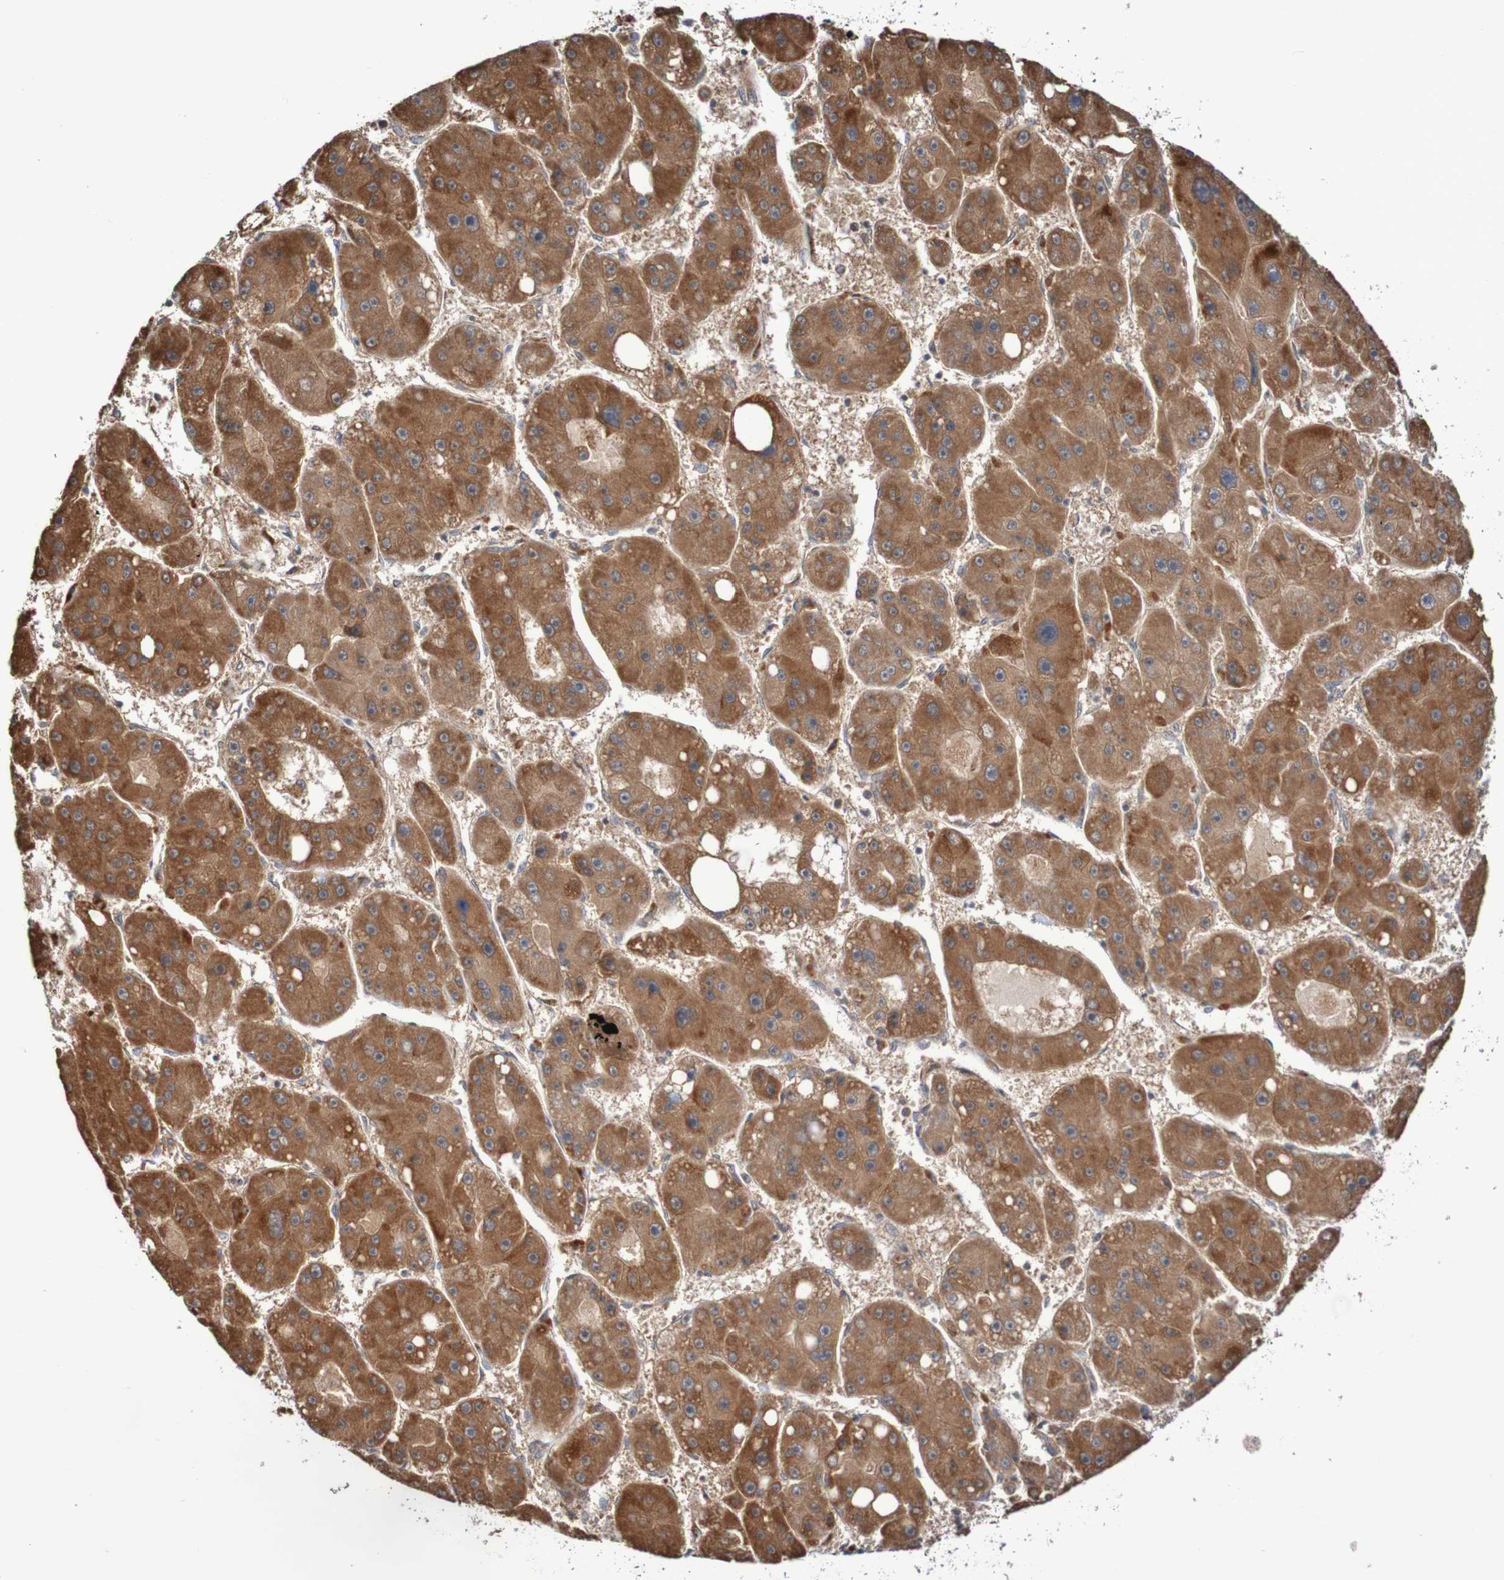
{"staining": {"intensity": "moderate", "quantity": ">75%", "location": "cytoplasmic/membranous"}, "tissue": "liver cancer", "cell_type": "Tumor cells", "image_type": "cancer", "snomed": [{"axis": "morphology", "description": "Carcinoma, Hepatocellular, NOS"}, {"axis": "topography", "description": "Liver"}], "caption": "Liver cancer (hepatocellular carcinoma) tissue displays moderate cytoplasmic/membranous staining in about >75% of tumor cells The protein of interest is stained brown, and the nuclei are stained in blue (DAB (3,3'-diaminobenzidine) IHC with brightfield microscopy, high magnification).", "gene": "PHPT1", "patient": {"sex": "female", "age": 61}}